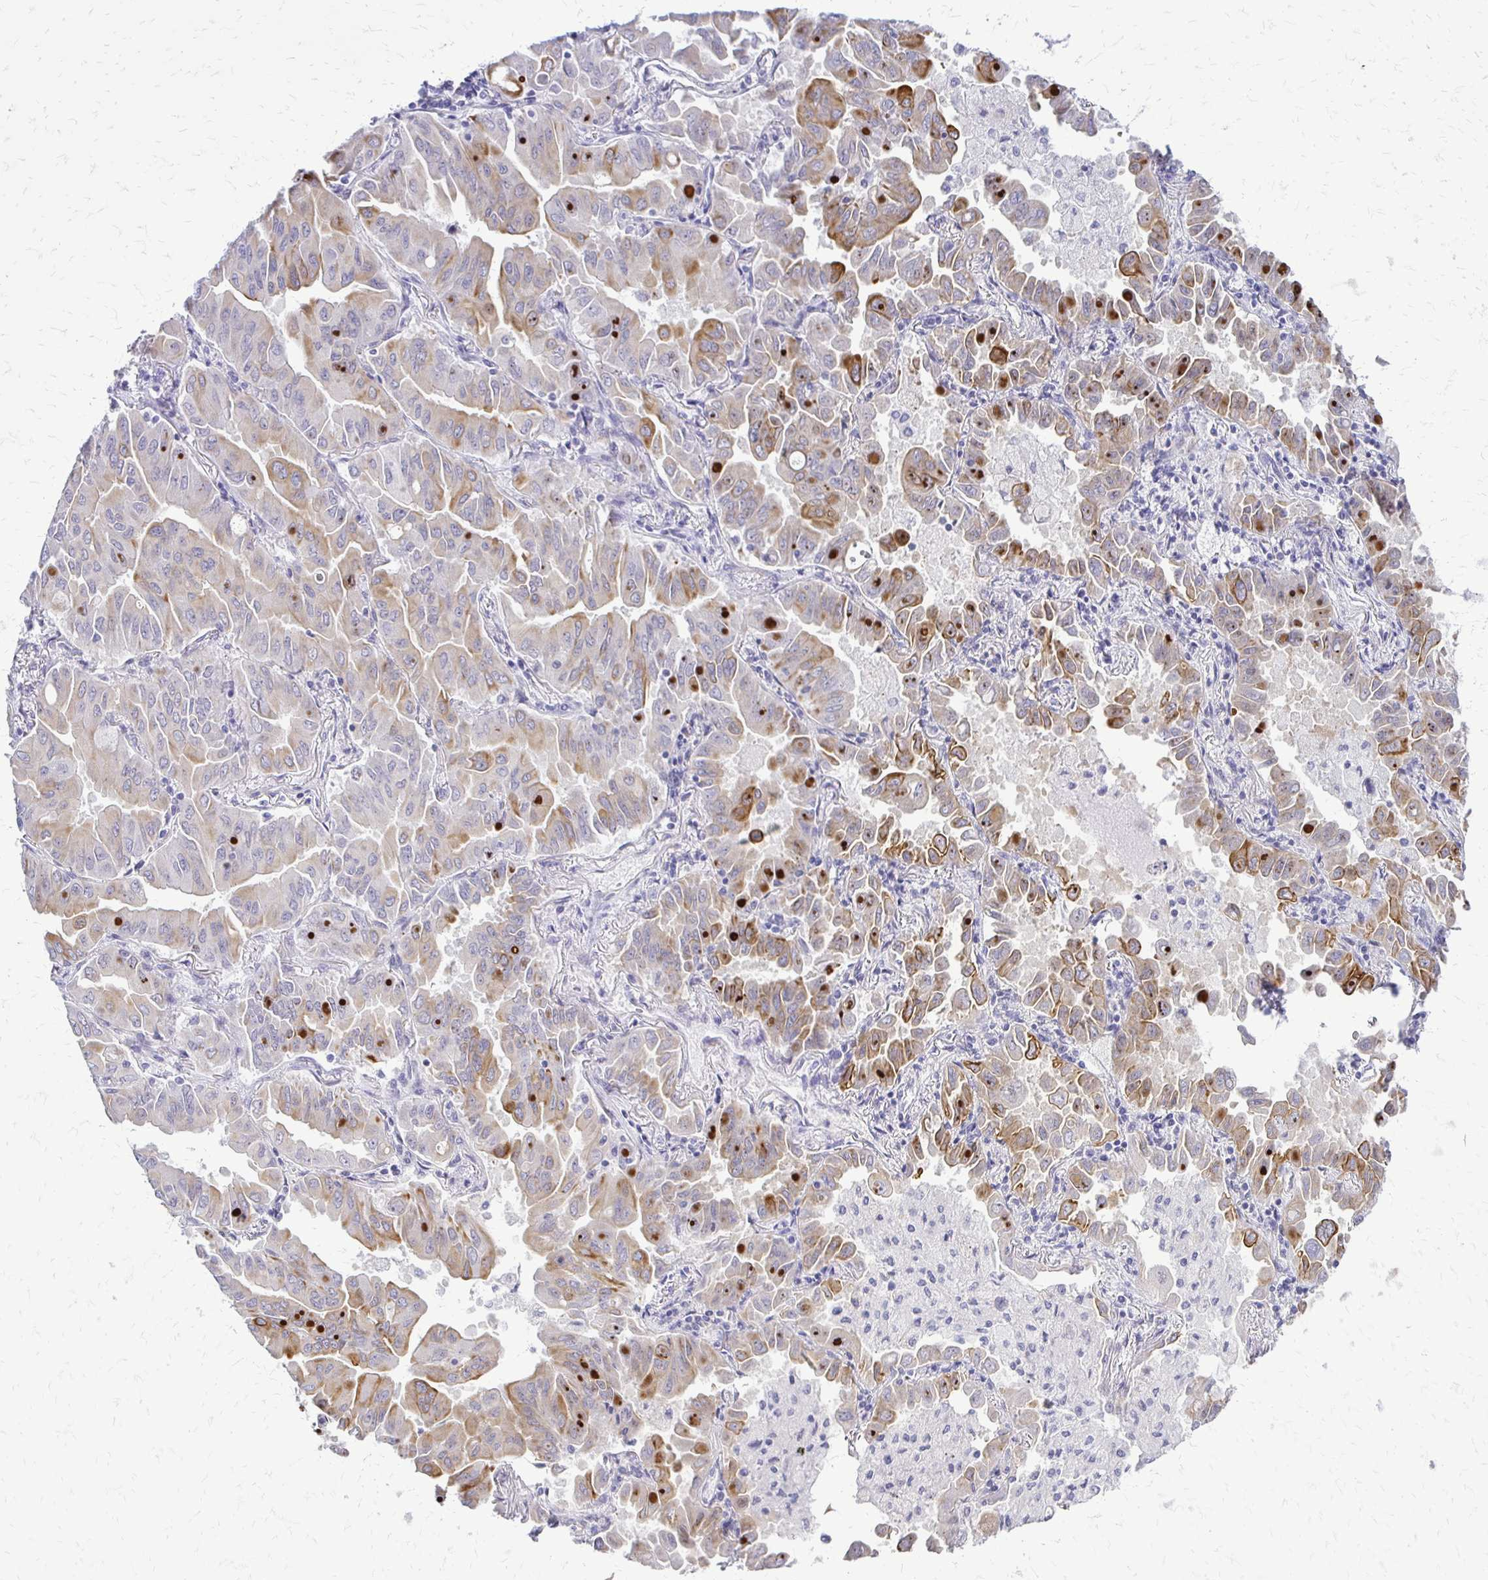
{"staining": {"intensity": "moderate", "quantity": "25%-75%", "location": "cytoplasmic/membranous"}, "tissue": "lung cancer", "cell_type": "Tumor cells", "image_type": "cancer", "snomed": [{"axis": "morphology", "description": "Adenocarcinoma, NOS"}, {"axis": "topography", "description": "Lung"}], "caption": "Lung cancer stained with DAB (3,3'-diaminobenzidine) immunohistochemistry exhibits medium levels of moderate cytoplasmic/membranous positivity in approximately 25%-75% of tumor cells.", "gene": "EPYC", "patient": {"sex": "male", "age": 64}}